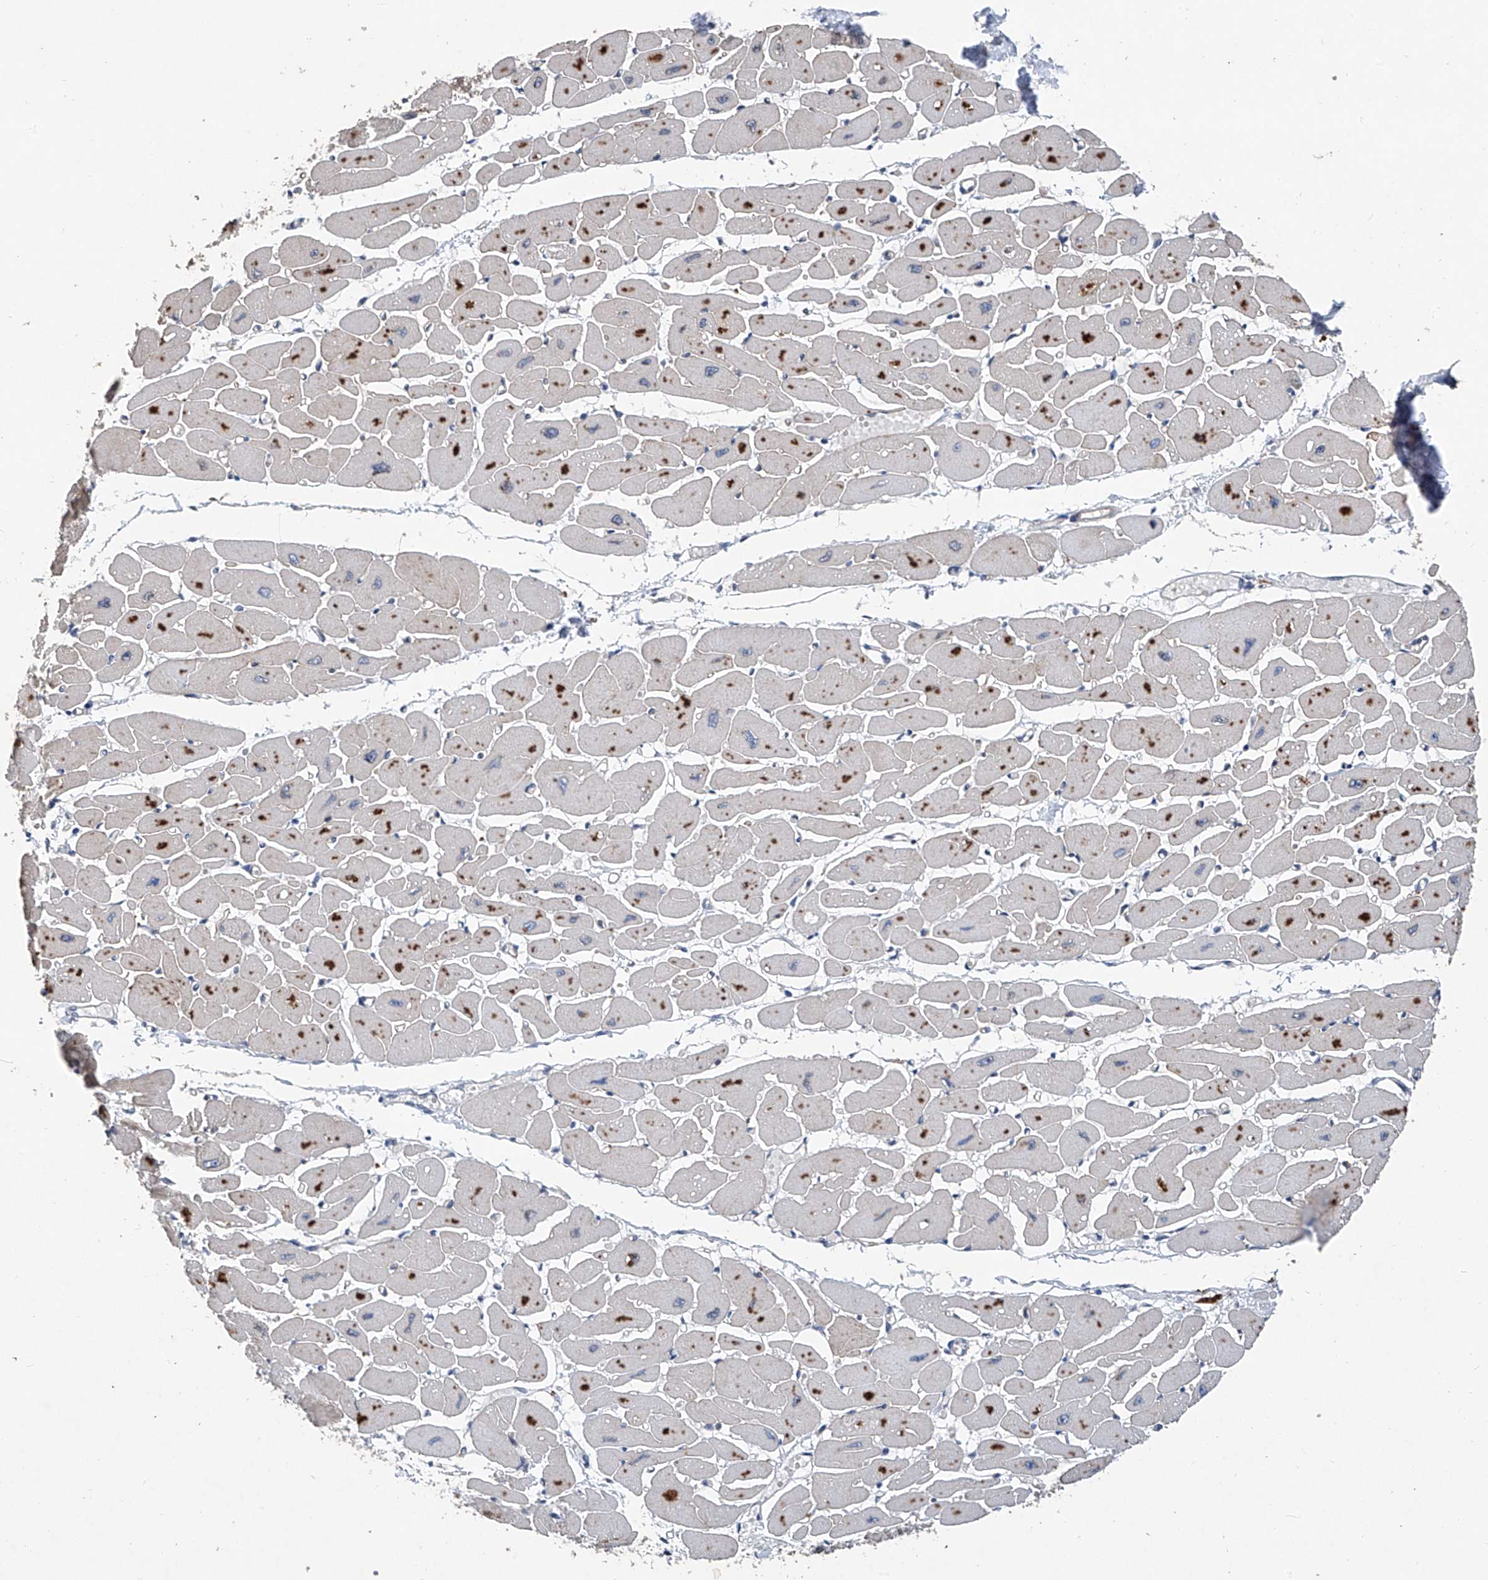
{"staining": {"intensity": "weak", "quantity": "25%-75%", "location": "cytoplasmic/membranous"}, "tissue": "heart muscle", "cell_type": "Cardiomyocytes", "image_type": "normal", "snomed": [{"axis": "morphology", "description": "Normal tissue, NOS"}, {"axis": "topography", "description": "Heart"}], "caption": "Brown immunohistochemical staining in benign human heart muscle shows weak cytoplasmic/membranous positivity in approximately 25%-75% of cardiomyocytes. The protein of interest is stained brown, and the nuclei are stained in blue (DAB IHC with brightfield microscopy, high magnification).", "gene": "BCKDHB", "patient": {"sex": "female", "age": 54}}